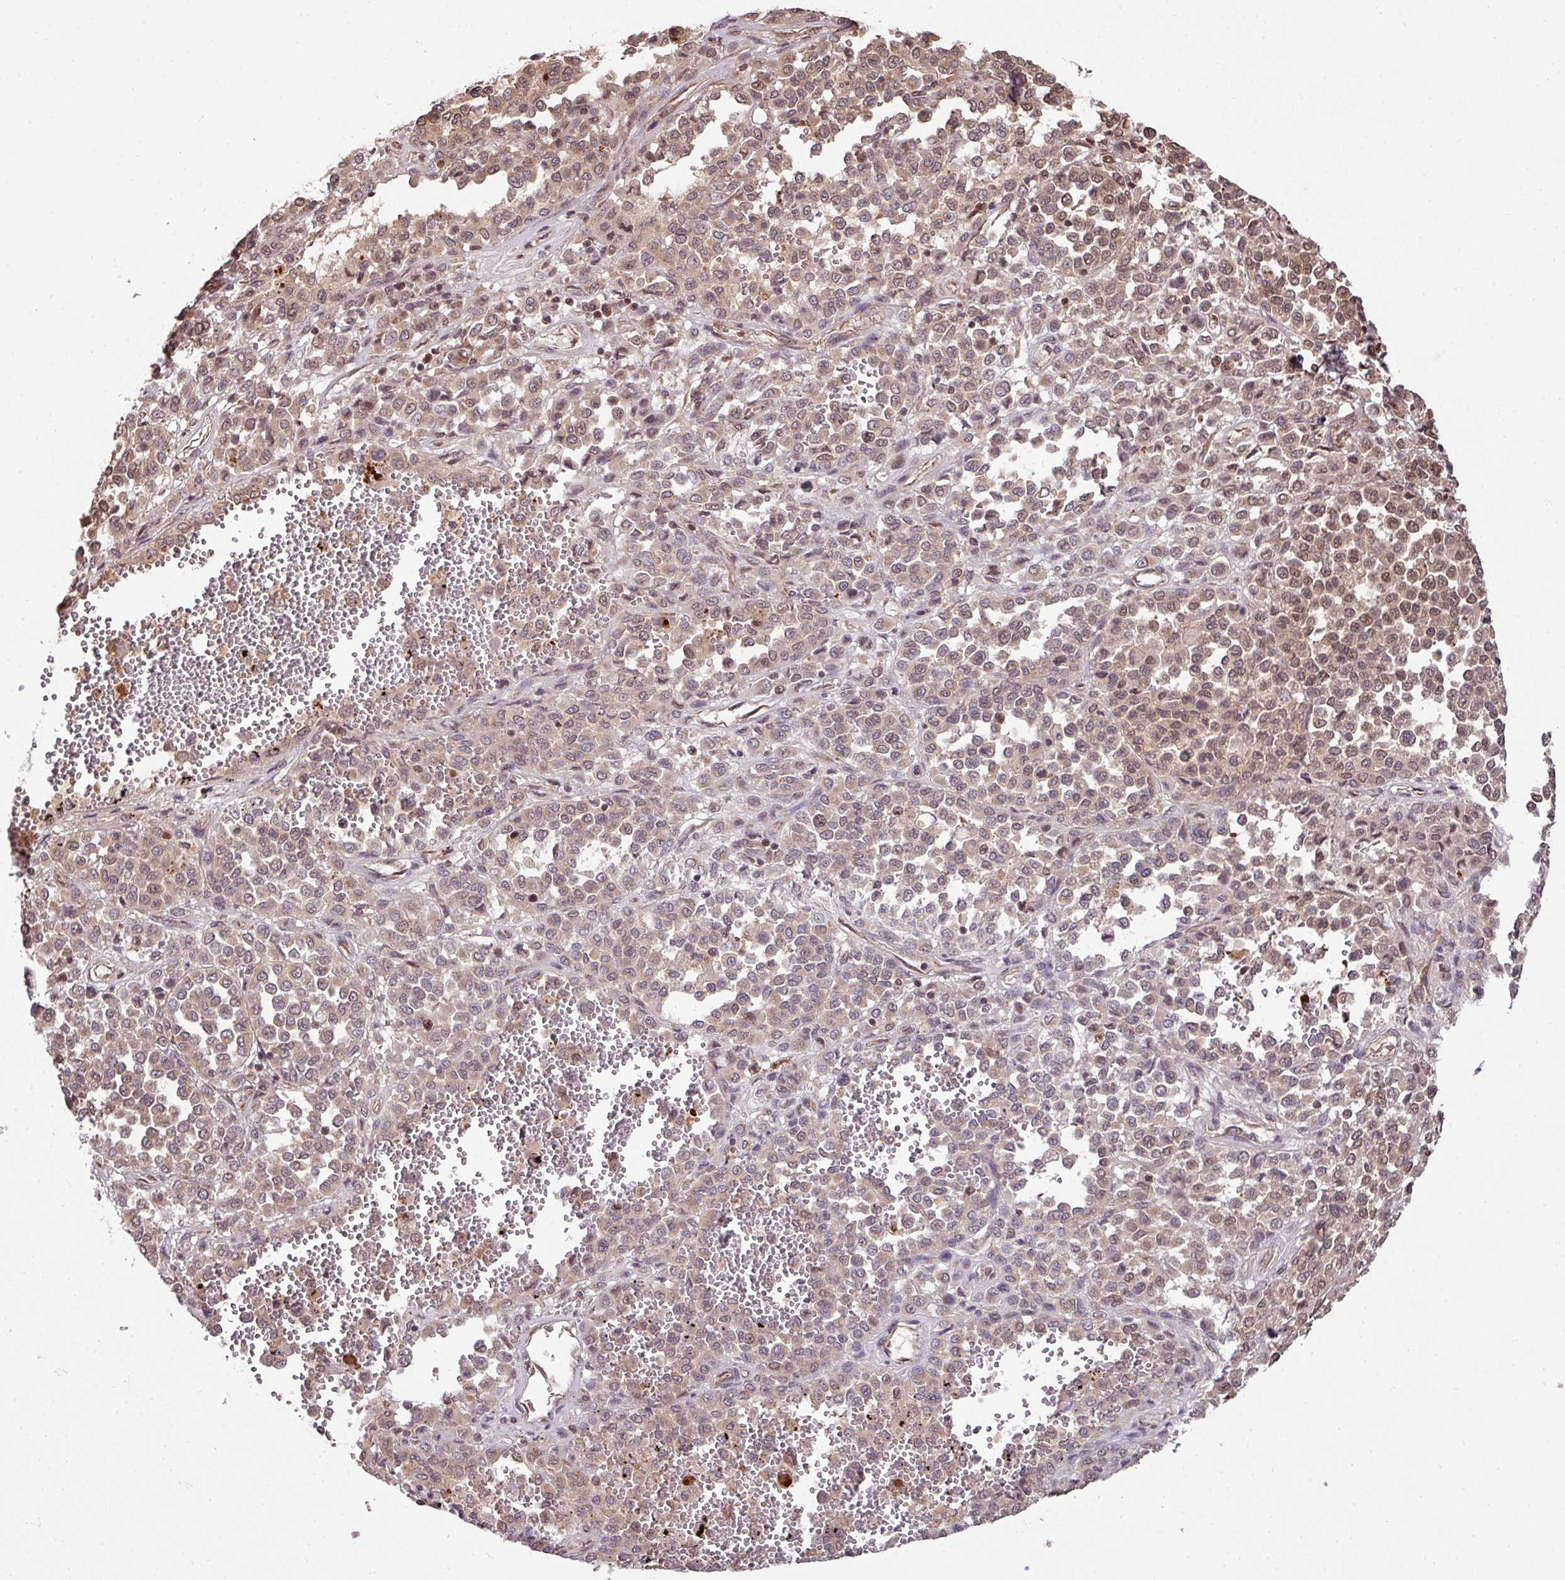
{"staining": {"intensity": "moderate", "quantity": ">75%", "location": "cytoplasmic/membranous,nuclear"}, "tissue": "melanoma", "cell_type": "Tumor cells", "image_type": "cancer", "snomed": [{"axis": "morphology", "description": "Malignant melanoma, Metastatic site"}, {"axis": "topography", "description": "Pancreas"}], "caption": "Melanoma stained with a protein marker demonstrates moderate staining in tumor cells.", "gene": "PLK1", "patient": {"sex": "female", "age": 30}}